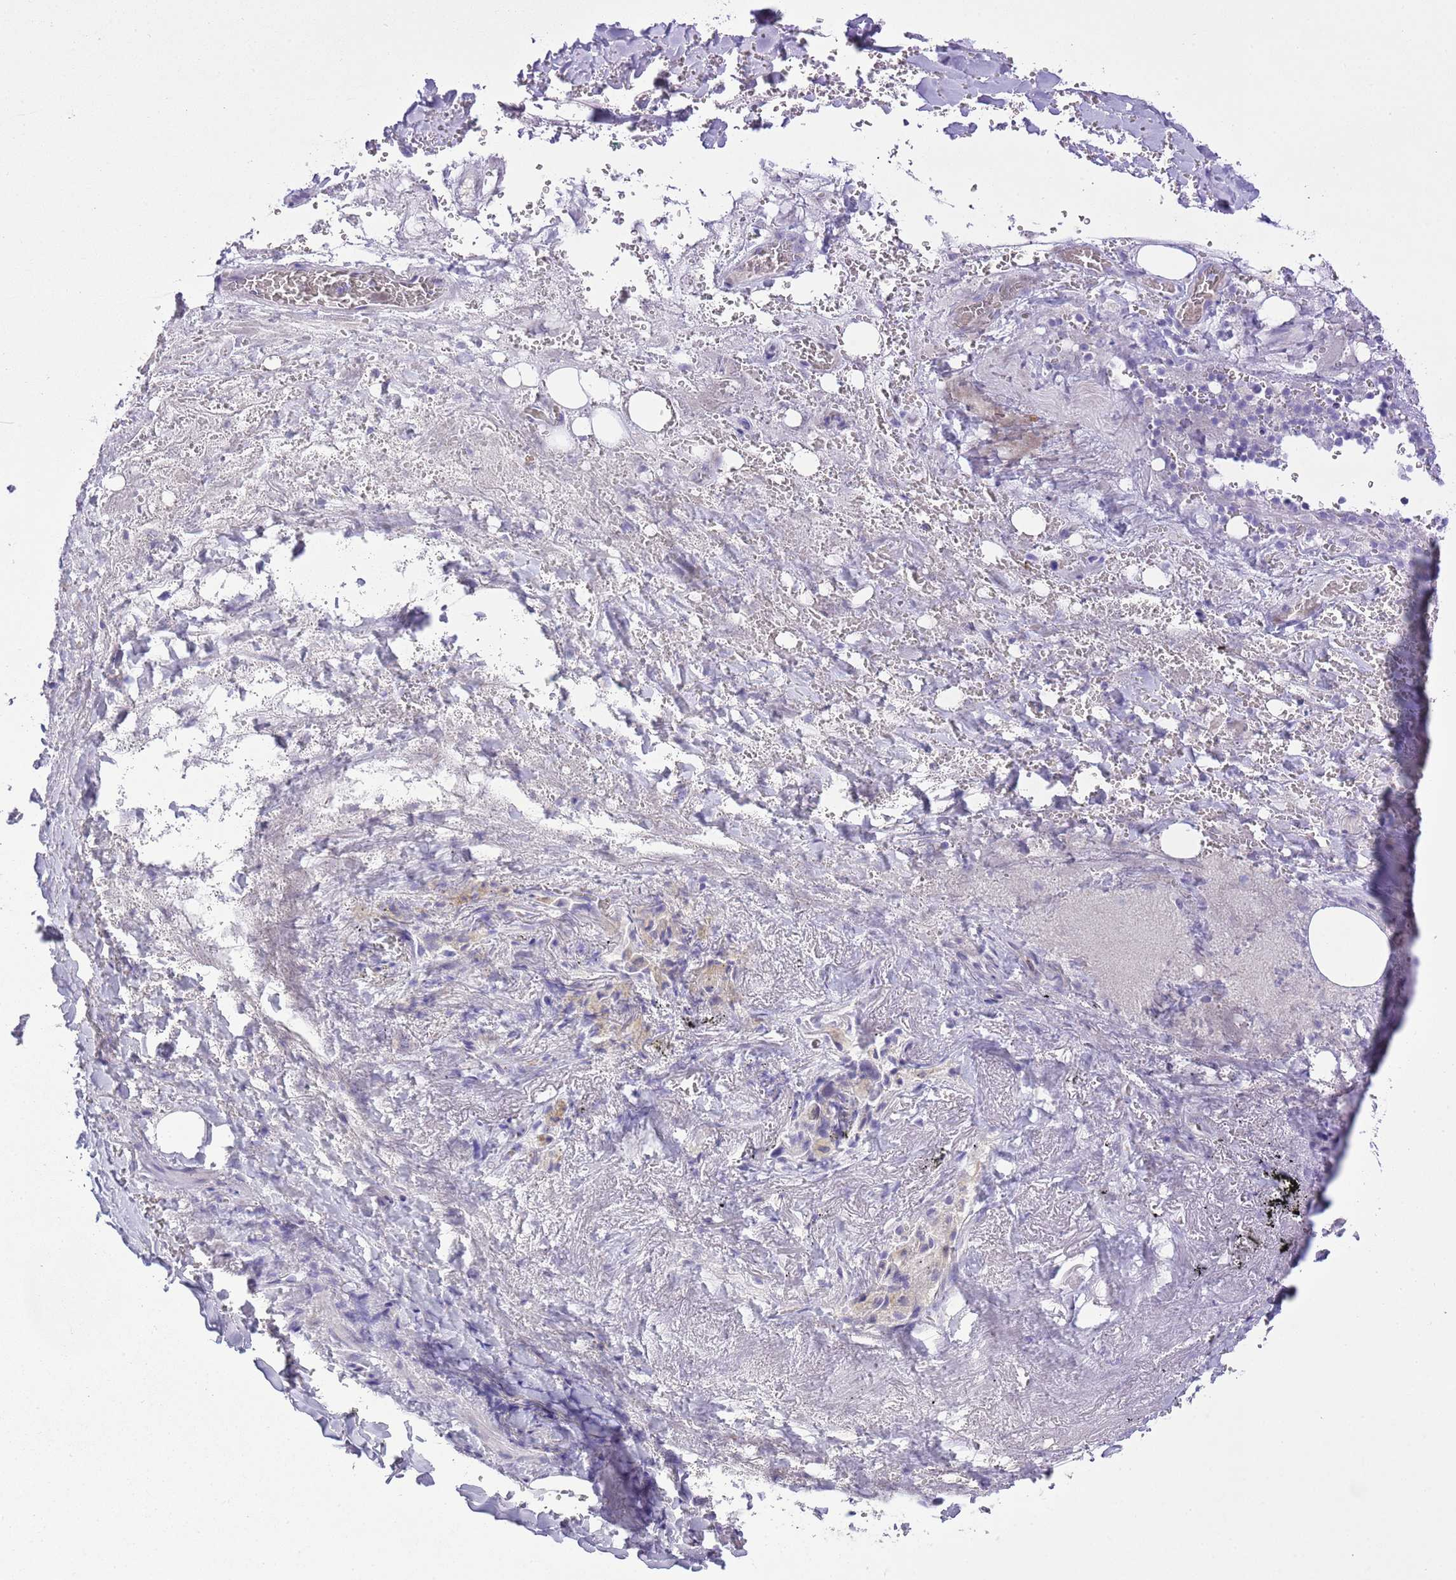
{"staining": {"intensity": "negative", "quantity": "none", "location": "none"}, "tissue": "adipose tissue", "cell_type": "Adipocytes", "image_type": "normal", "snomed": [{"axis": "morphology", "description": "Normal tissue, NOS"}, {"axis": "topography", "description": "Cartilage tissue"}], "caption": "This is an immunohistochemistry (IHC) photomicrograph of normal adipose tissue. There is no staining in adipocytes.", "gene": "CLEC2A", "patient": {"sex": "male", "age": 66}}